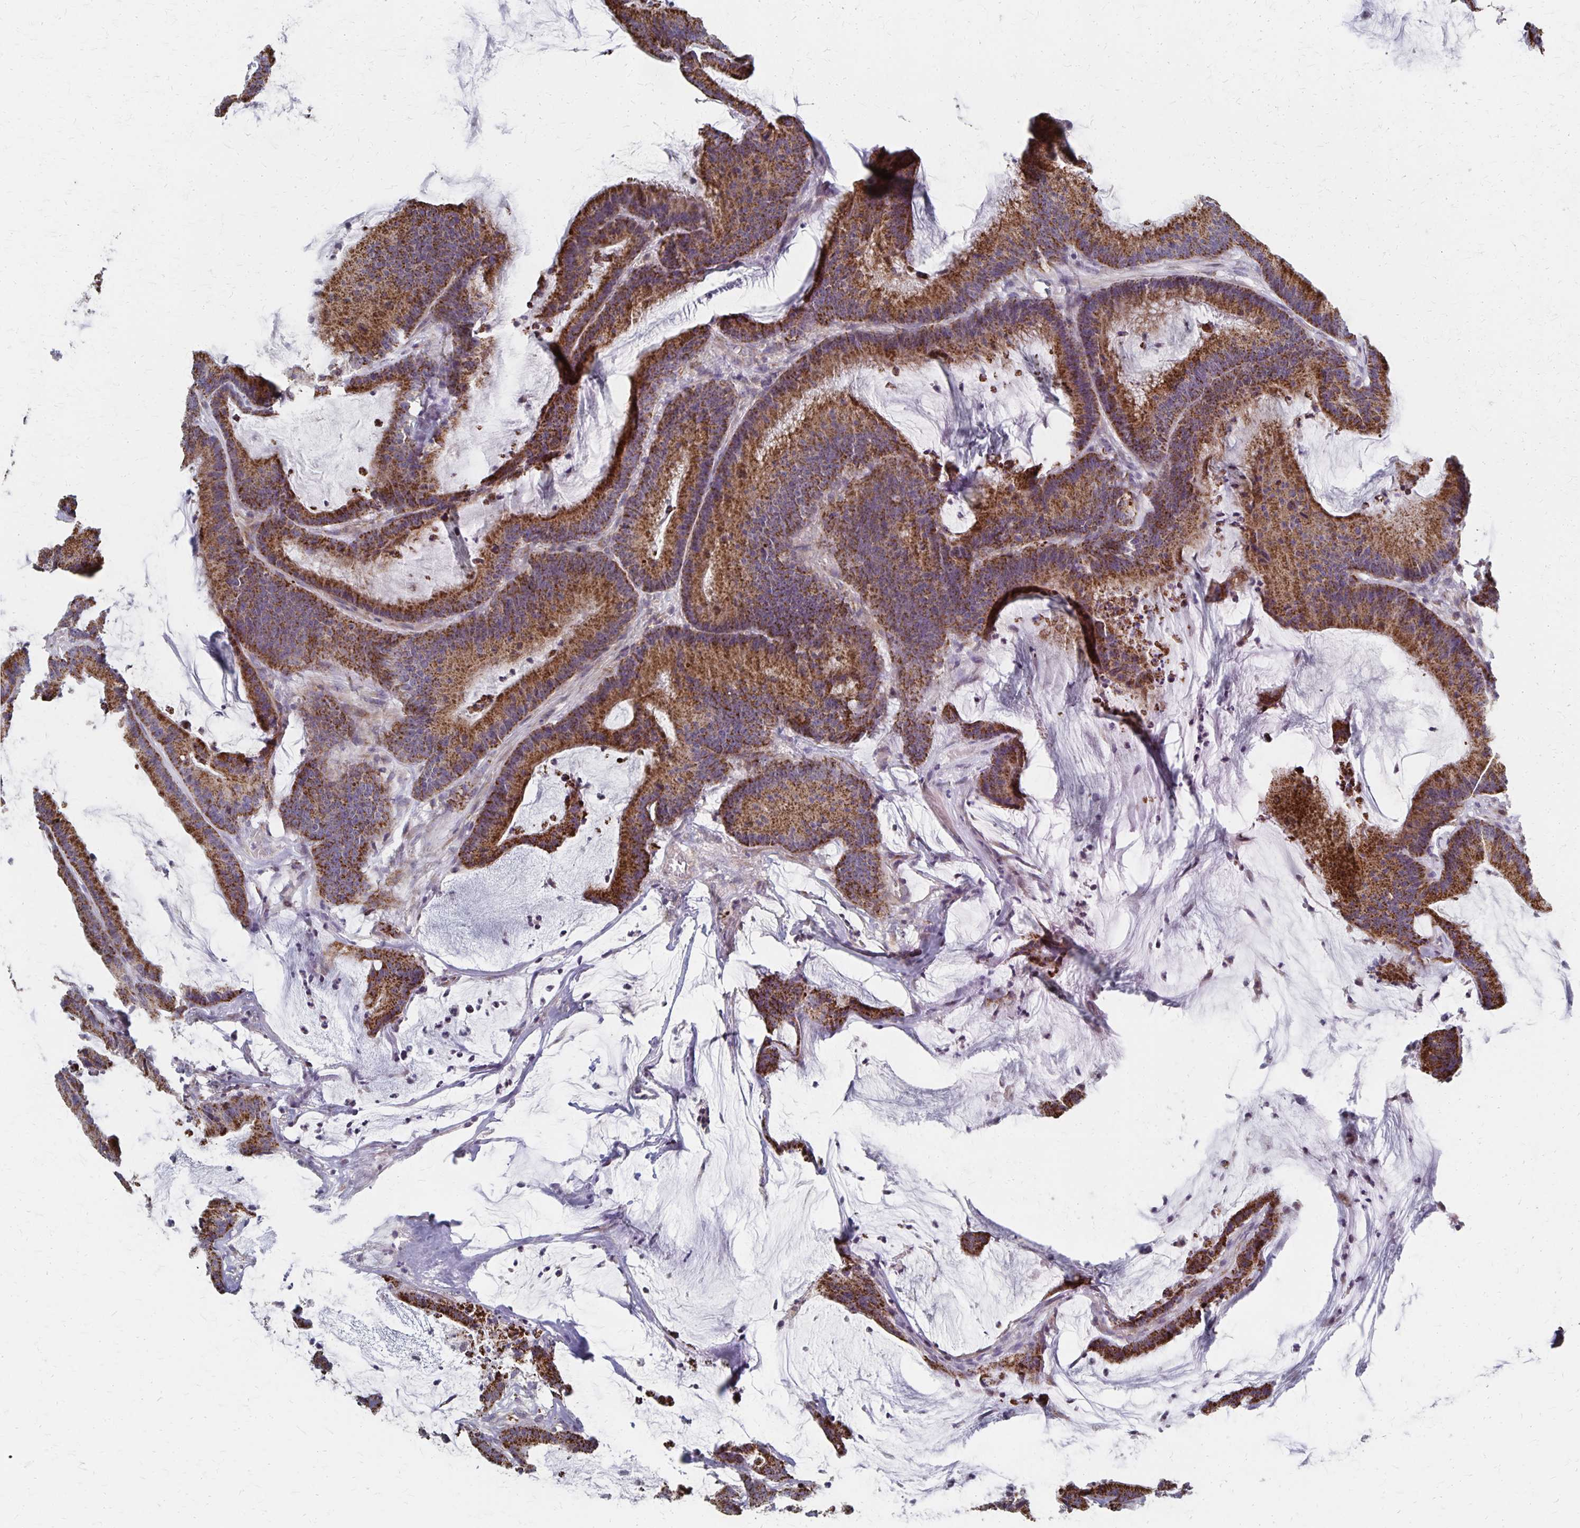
{"staining": {"intensity": "moderate", "quantity": ">75%", "location": "cytoplasmic/membranous"}, "tissue": "colorectal cancer", "cell_type": "Tumor cells", "image_type": "cancer", "snomed": [{"axis": "morphology", "description": "Adenocarcinoma, NOS"}, {"axis": "topography", "description": "Colon"}], "caption": "Adenocarcinoma (colorectal) stained for a protein reveals moderate cytoplasmic/membranous positivity in tumor cells.", "gene": "DYRK4", "patient": {"sex": "female", "age": 78}}